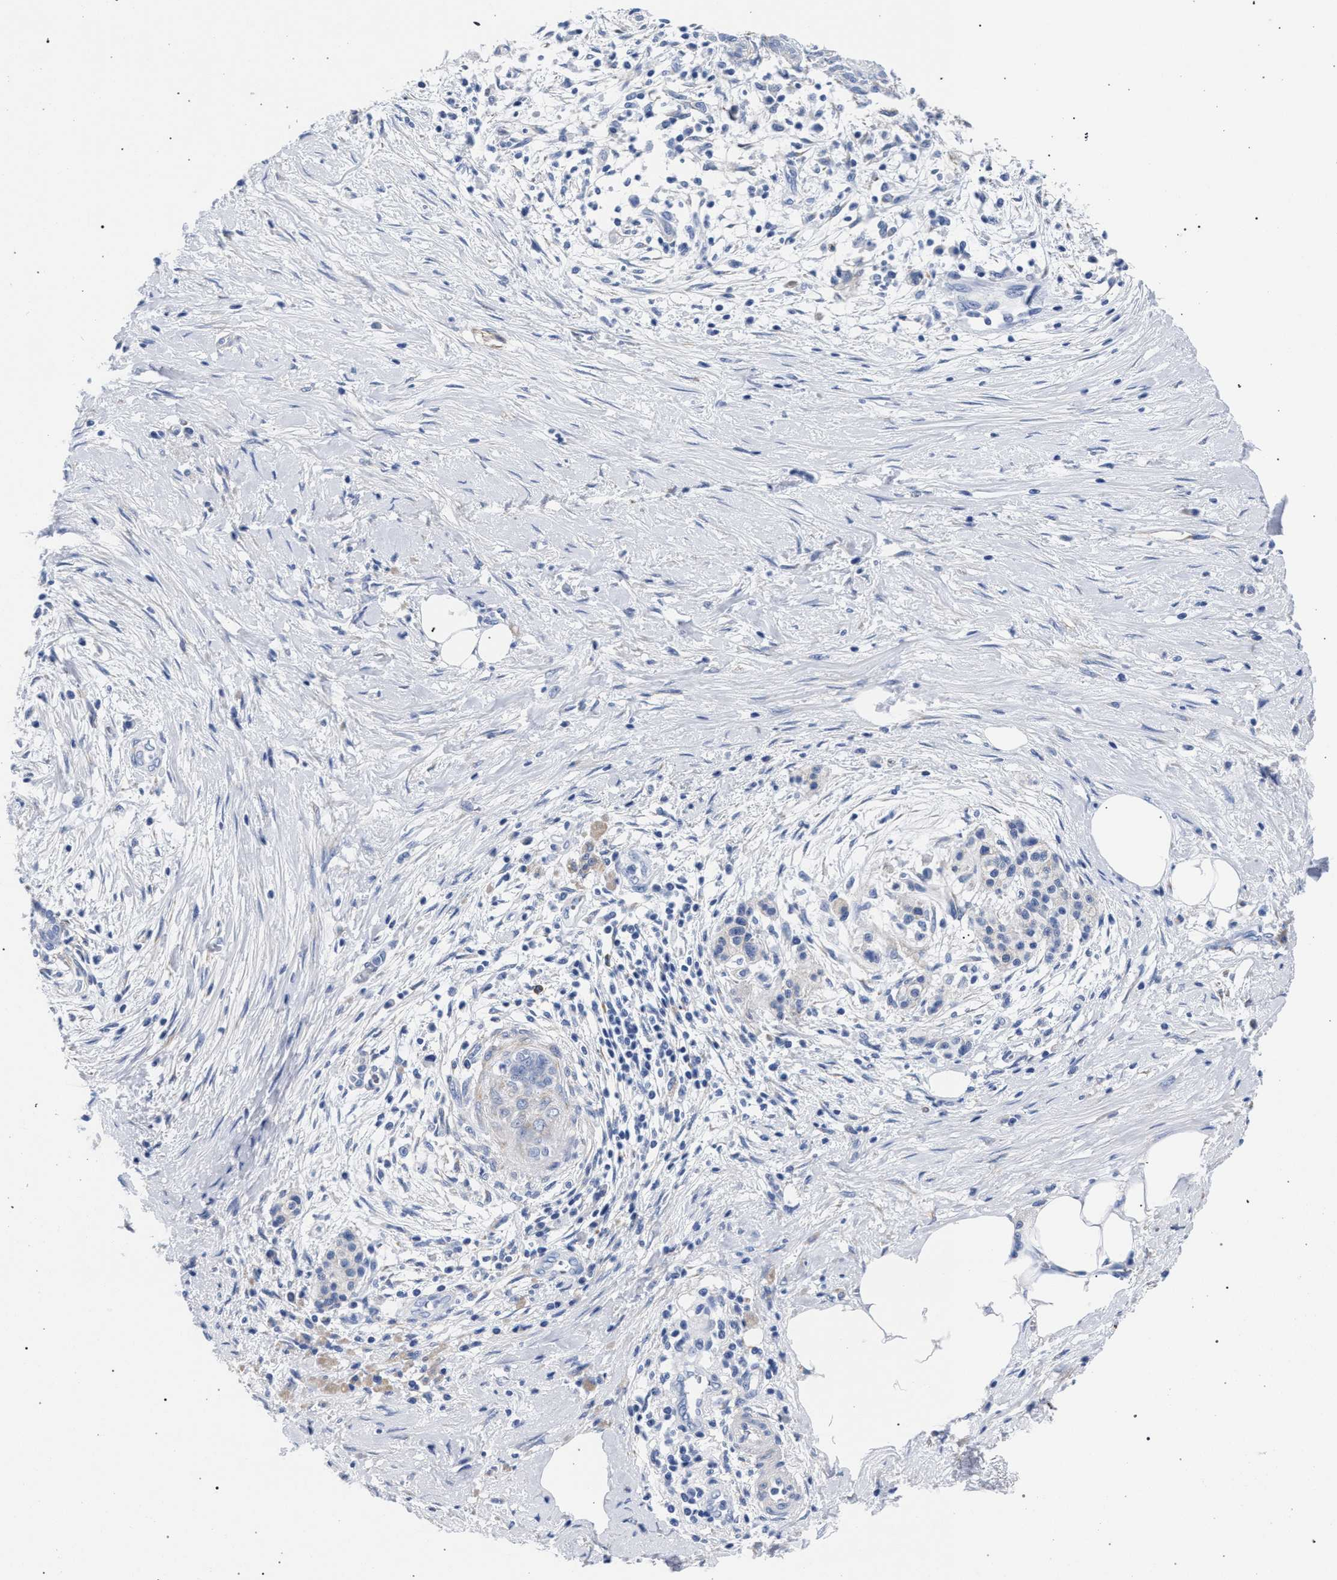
{"staining": {"intensity": "negative", "quantity": "none", "location": "none"}, "tissue": "pancreatic cancer", "cell_type": "Tumor cells", "image_type": "cancer", "snomed": [{"axis": "morphology", "description": "Adenocarcinoma, NOS"}, {"axis": "topography", "description": "Pancreas"}], "caption": "Image shows no protein expression in tumor cells of pancreatic cancer (adenocarcinoma) tissue.", "gene": "AKAP4", "patient": {"sex": "male", "age": 58}}